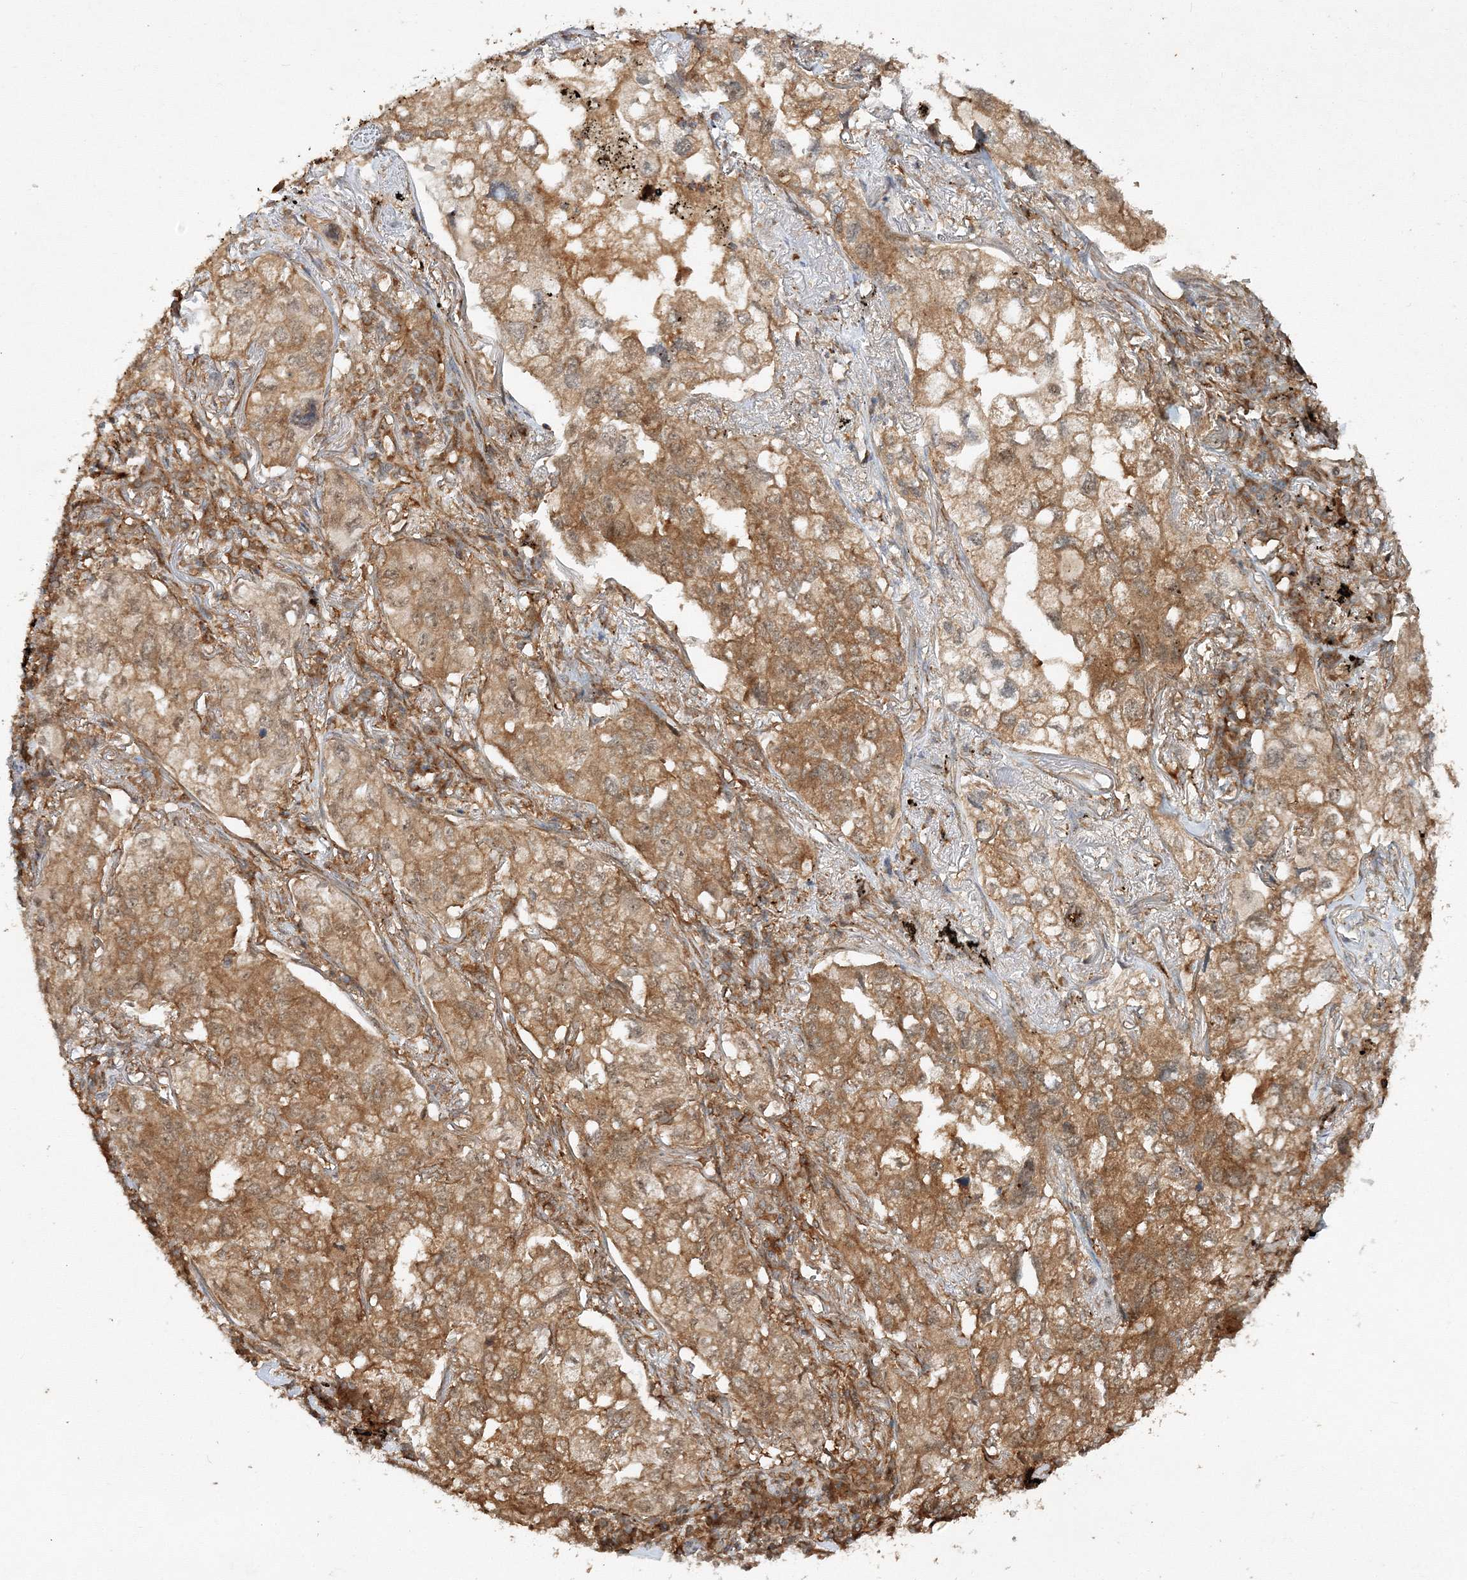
{"staining": {"intensity": "strong", "quantity": ">75%", "location": "cytoplasmic/membranous"}, "tissue": "lung cancer", "cell_type": "Tumor cells", "image_type": "cancer", "snomed": [{"axis": "morphology", "description": "Adenocarcinoma, NOS"}, {"axis": "topography", "description": "Lung"}], "caption": "Lung cancer (adenocarcinoma) stained with immunohistochemistry (IHC) reveals strong cytoplasmic/membranous expression in about >75% of tumor cells.", "gene": "WDR37", "patient": {"sex": "male", "age": 65}}